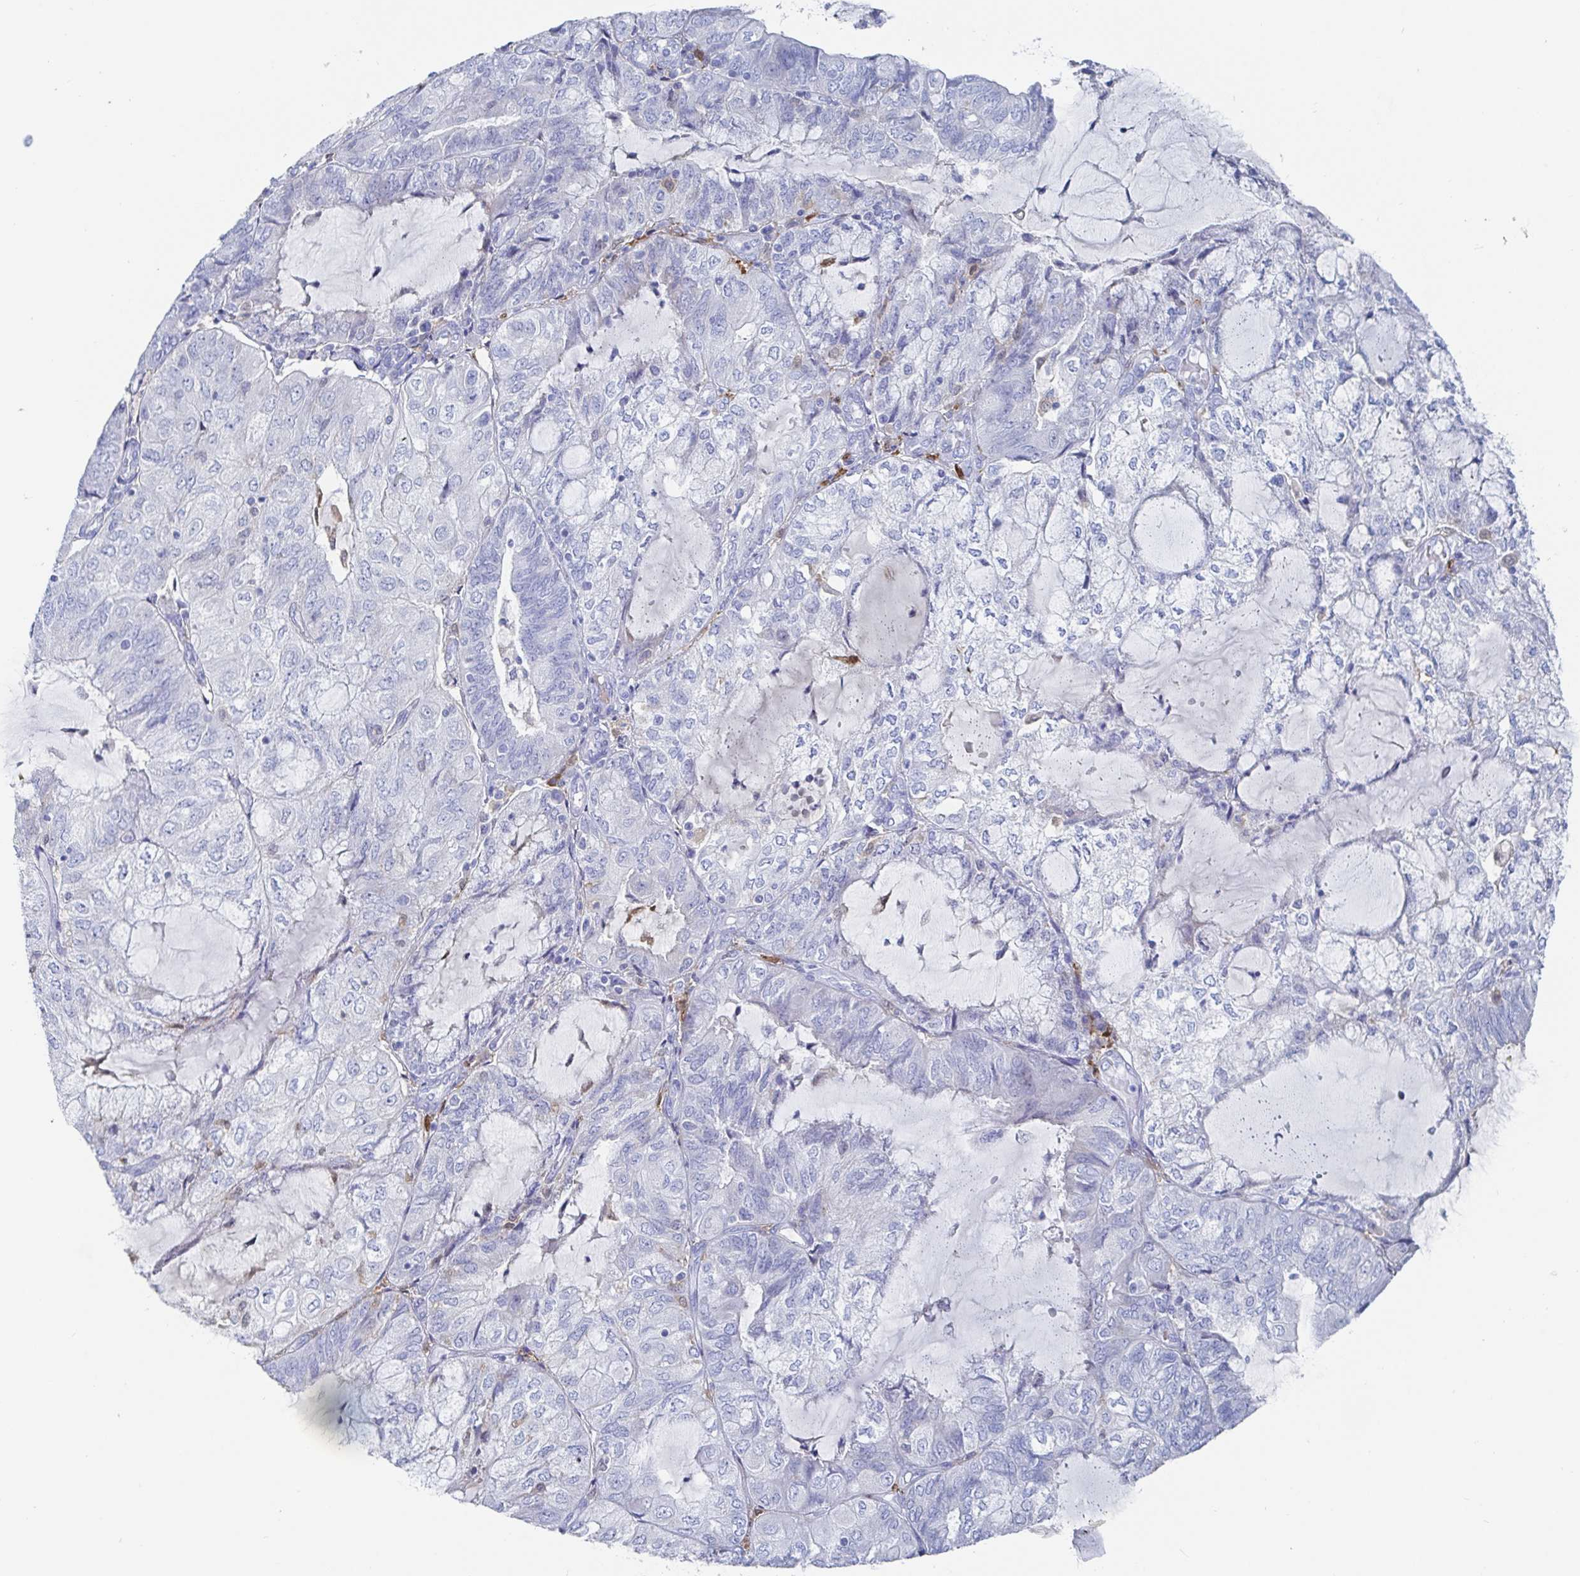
{"staining": {"intensity": "negative", "quantity": "none", "location": "none"}, "tissue": "endometrial cancer", "cell_type": "Tumor cells", "image_type": "cancer", "snomed": [{"axis": "morphology", "description": "Adenocarcinoma, NOS"}, {"axis": "topography", "description": "Endometrium"}], "caption": "Immunohistochemistry (IHC) micrograph of human adenocarcinoma (endometrial) stained for a protein (brown), which displays no staining in tumor cells.", "gene": "OR2A4", "patient": {"sex": "female", "age": 81}}